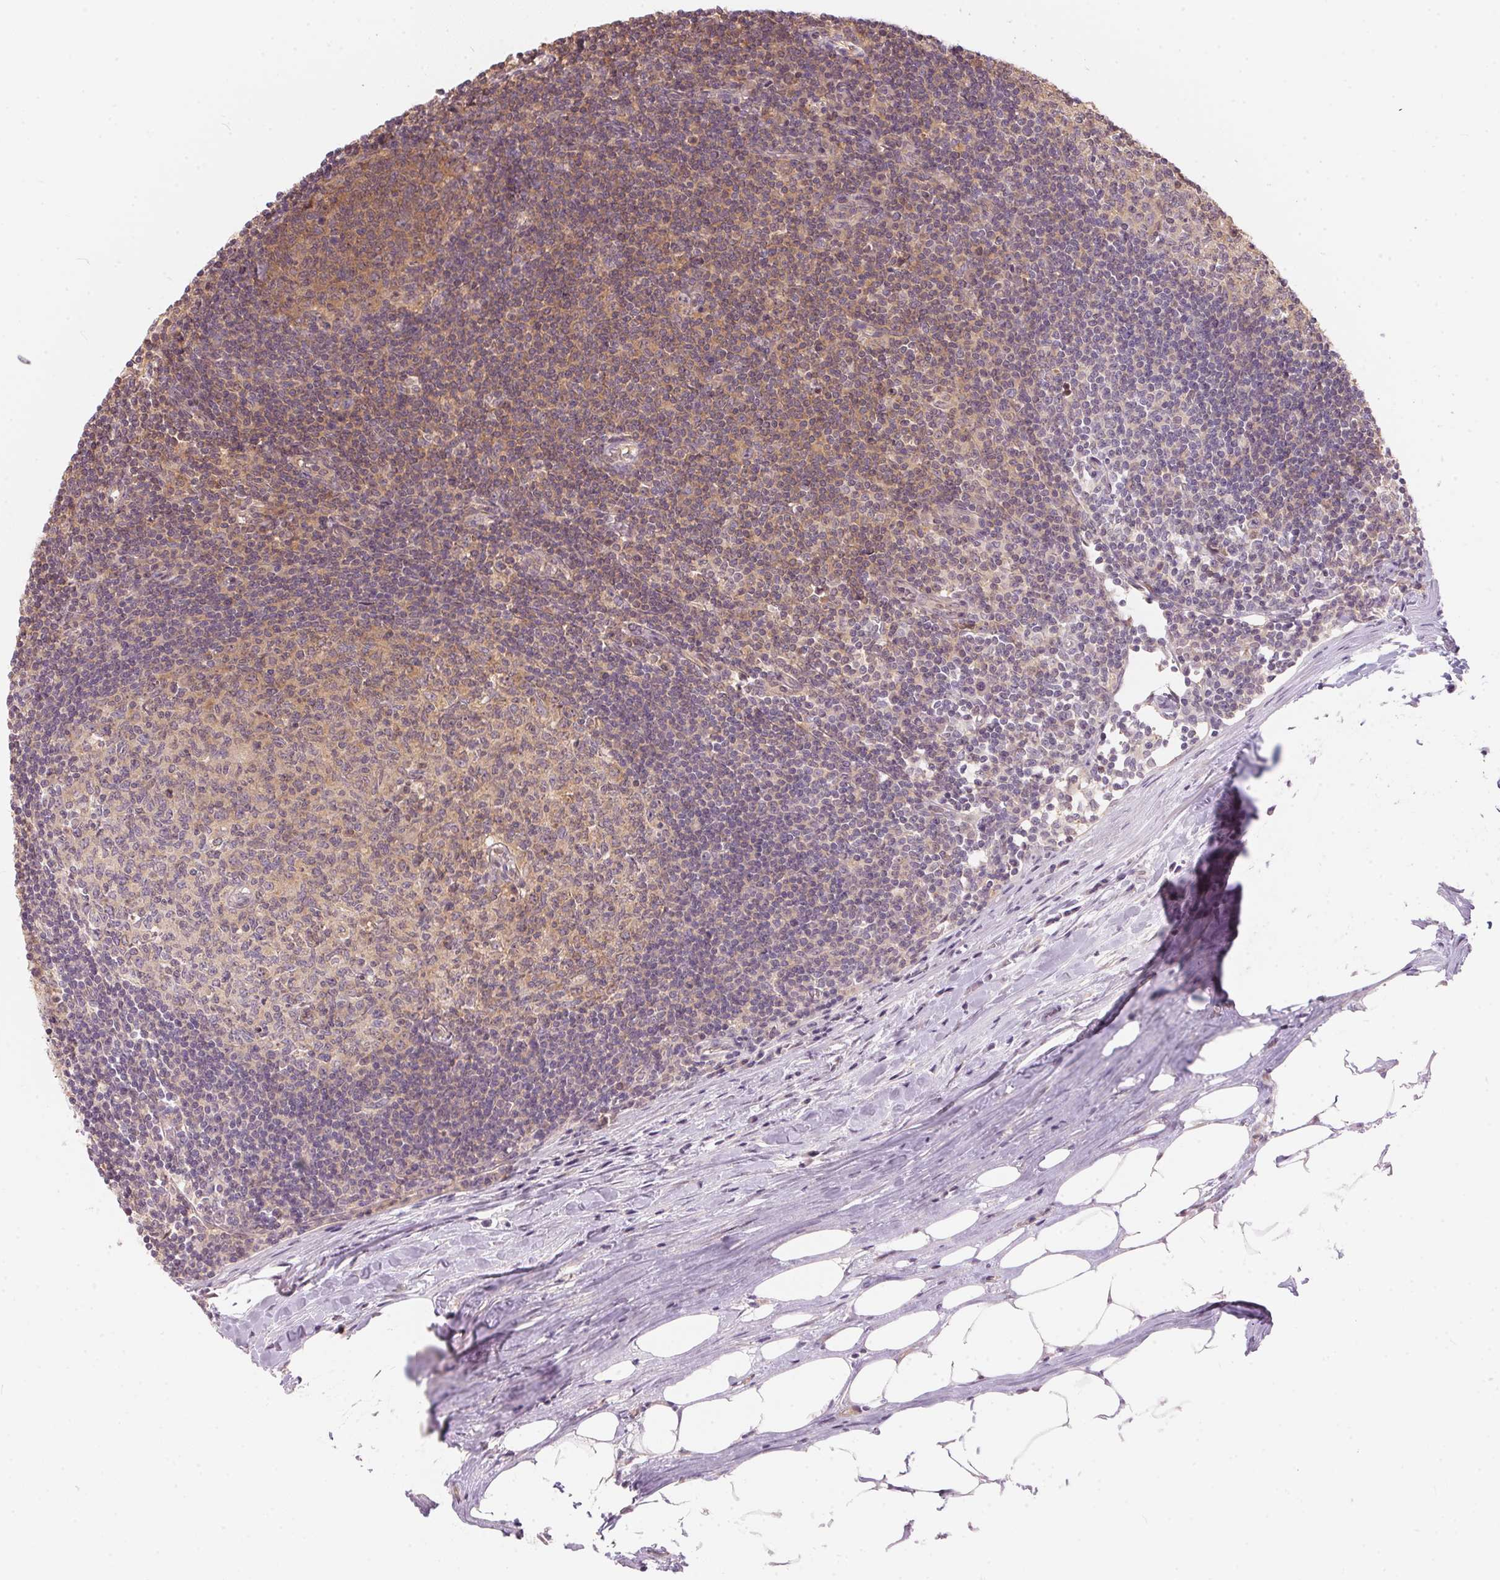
{"staining": {"intensity": "weak", "quantity": ">75%", "location": "cytoplasmic/membranous"}, "tissue": "lymph node", "cell_type": "Germinal center cells", "image_type": "normal", "snomed": [{"axis": "morphology", "description": "Normal tissue, NOS"}, {"axis": "topography", "description": "Lymph node"}], "caption": "The micrograph reveals staining of unremarkable lymph node, revealing weak cytoplasmic/membranous protein expression (brown color) within germinal center cells.", "gene": "BLMH", "patient": {"sex": "male", "age": 67}}